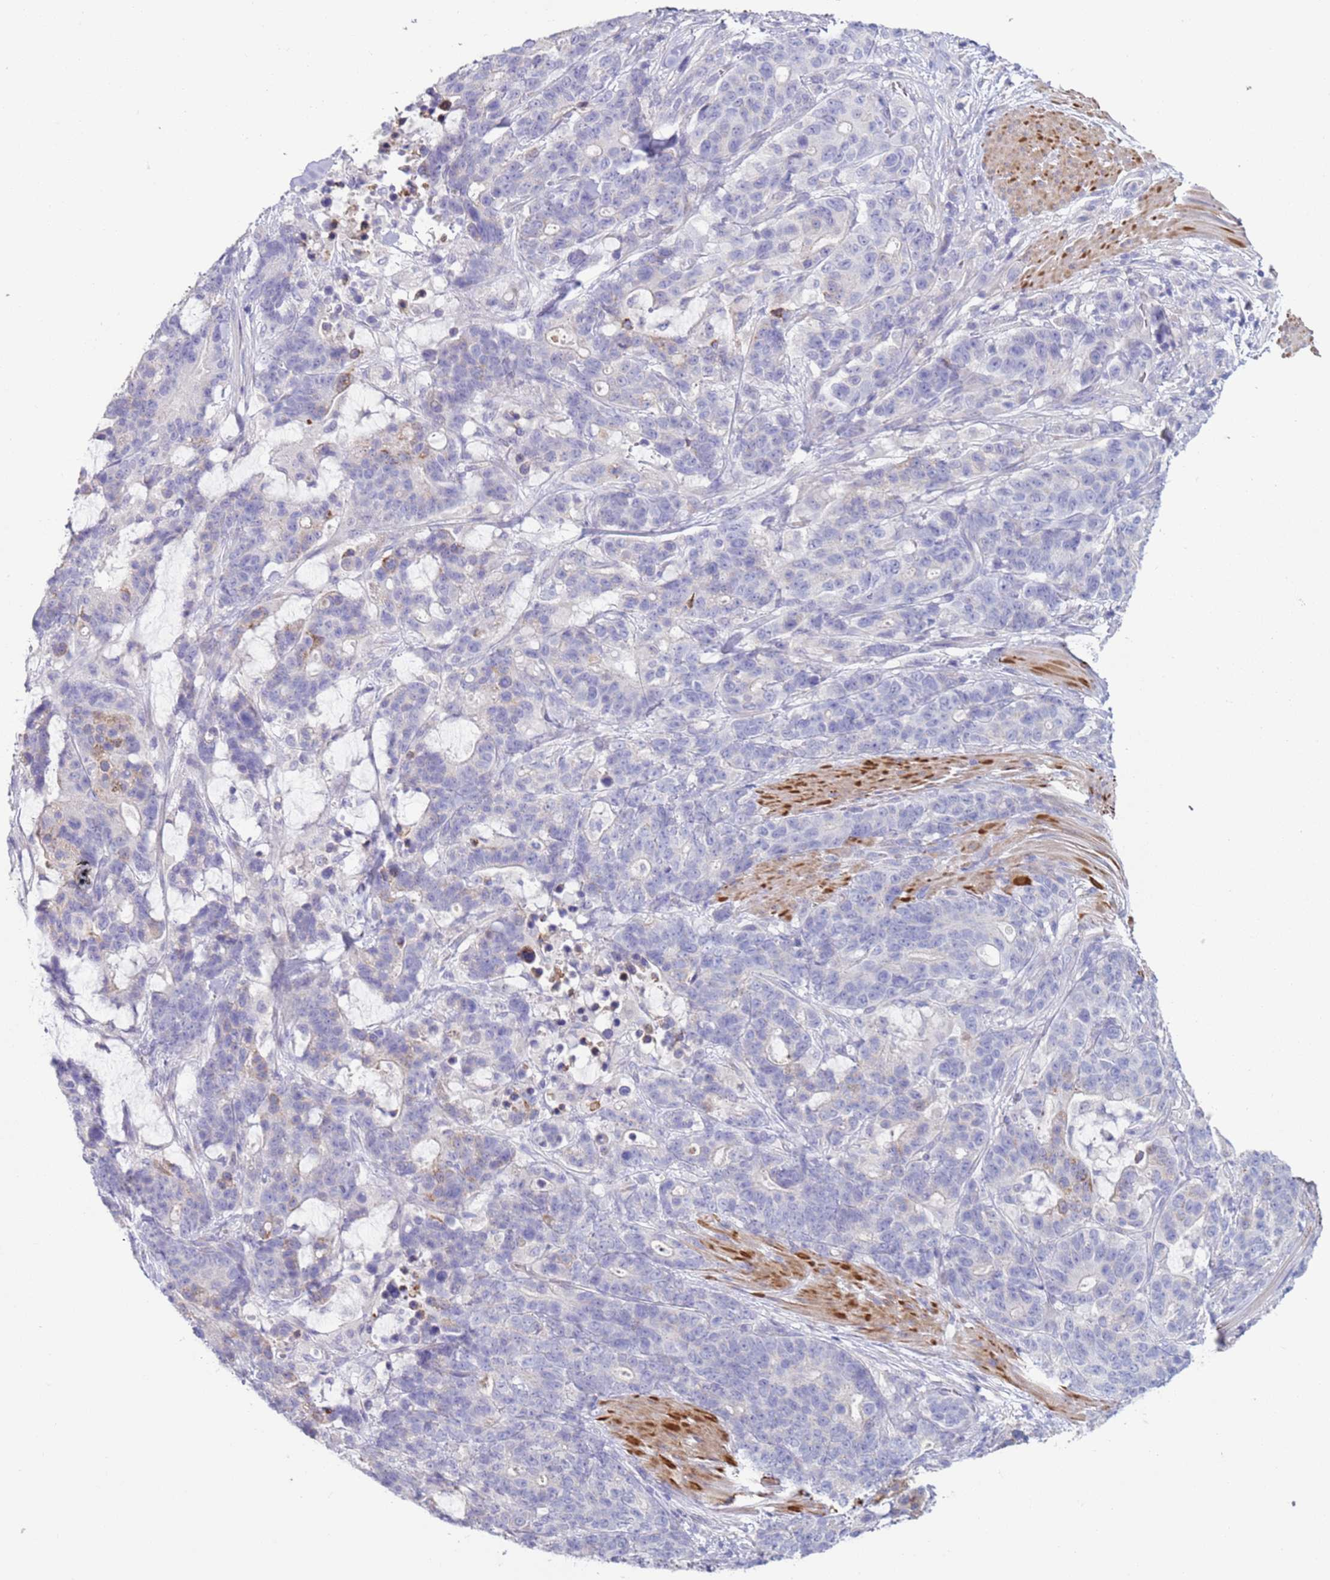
{"staining": {"intensity": "negative", "quantity": "none", "location": "none"}, "tissue": "stomach cancer", "cell_type": "Tumor cells", "image_type": "cancer", "snomed": [{"axis": "morphology", "description": "Normal tissue, NOS"}, {"axis": "morphology", "description": "Adenocarcinoma, NOS"}, {"axis": "topography", "description": "Stomach"}], "caption": "DAB (3,3'-diaminobenzidine) immunohistochemical staining of human adenocarcinoma (stomach) exhibits no significant staining in tumor cells.", "gene": "NPAP1", "patient": {"sex": "female", "age": 64}}